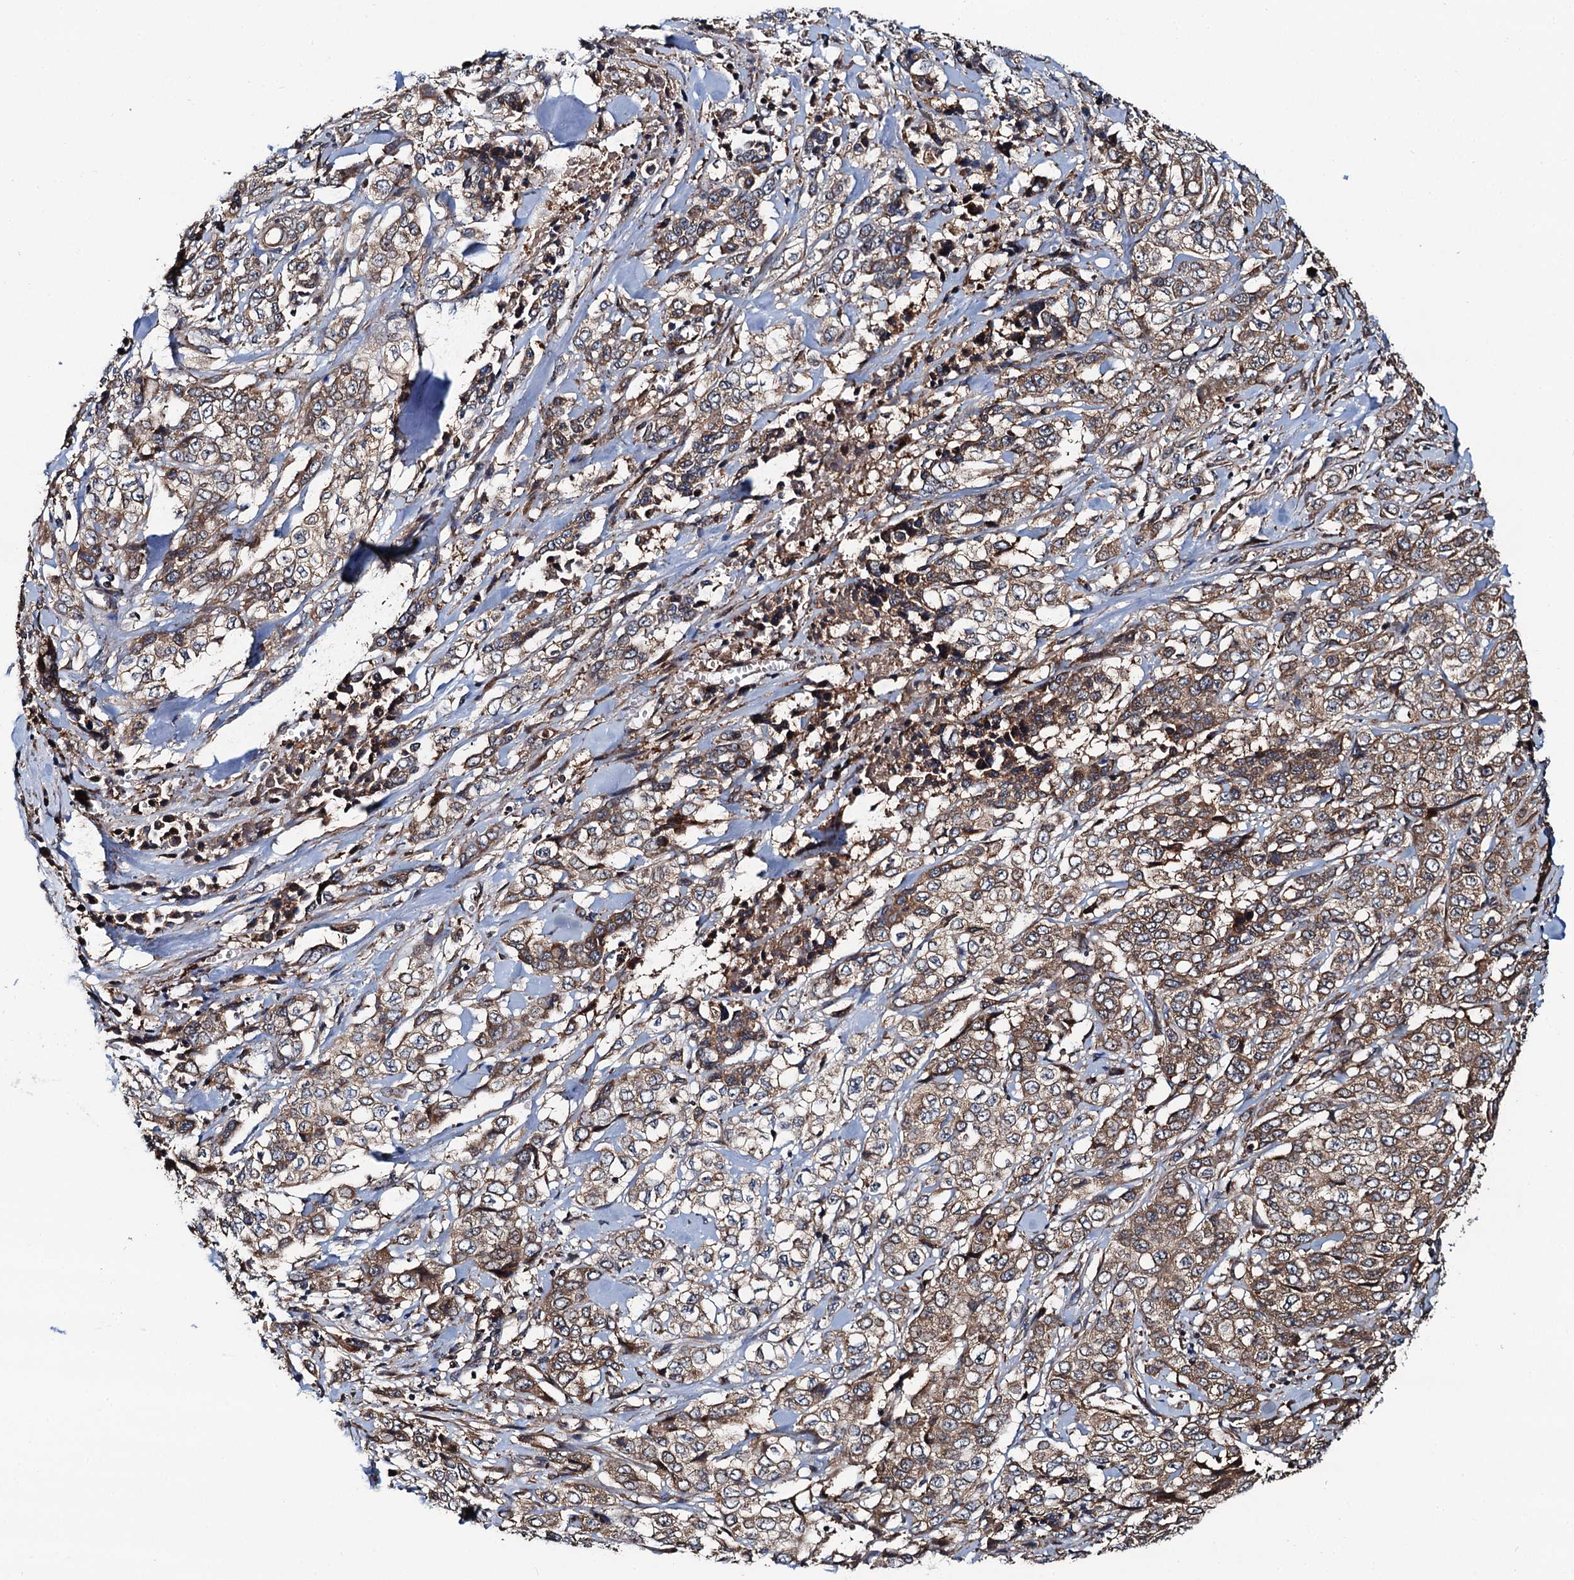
{"staining": {"intensity": "moderate", "quantity": ">75%", "location": "cytoplasmic/membranous"}, "tissue": "stomach cancer", "cell_type": "Tumor cells", "image_type": "cancer", "snomed": [{"axis": "morphology", "description": "Adenocarcinoma, NOS"}, {"axis": "topography", "description": "Stomach, upper"}], "caption": "Tumor cells show medium levels of moderate cytoplasmic/membranous expression in approximately >75% of cells in adenocarcinoma (stomach).", "gene": "NEK1", "patient": {"sex": "male", "age": 62}}